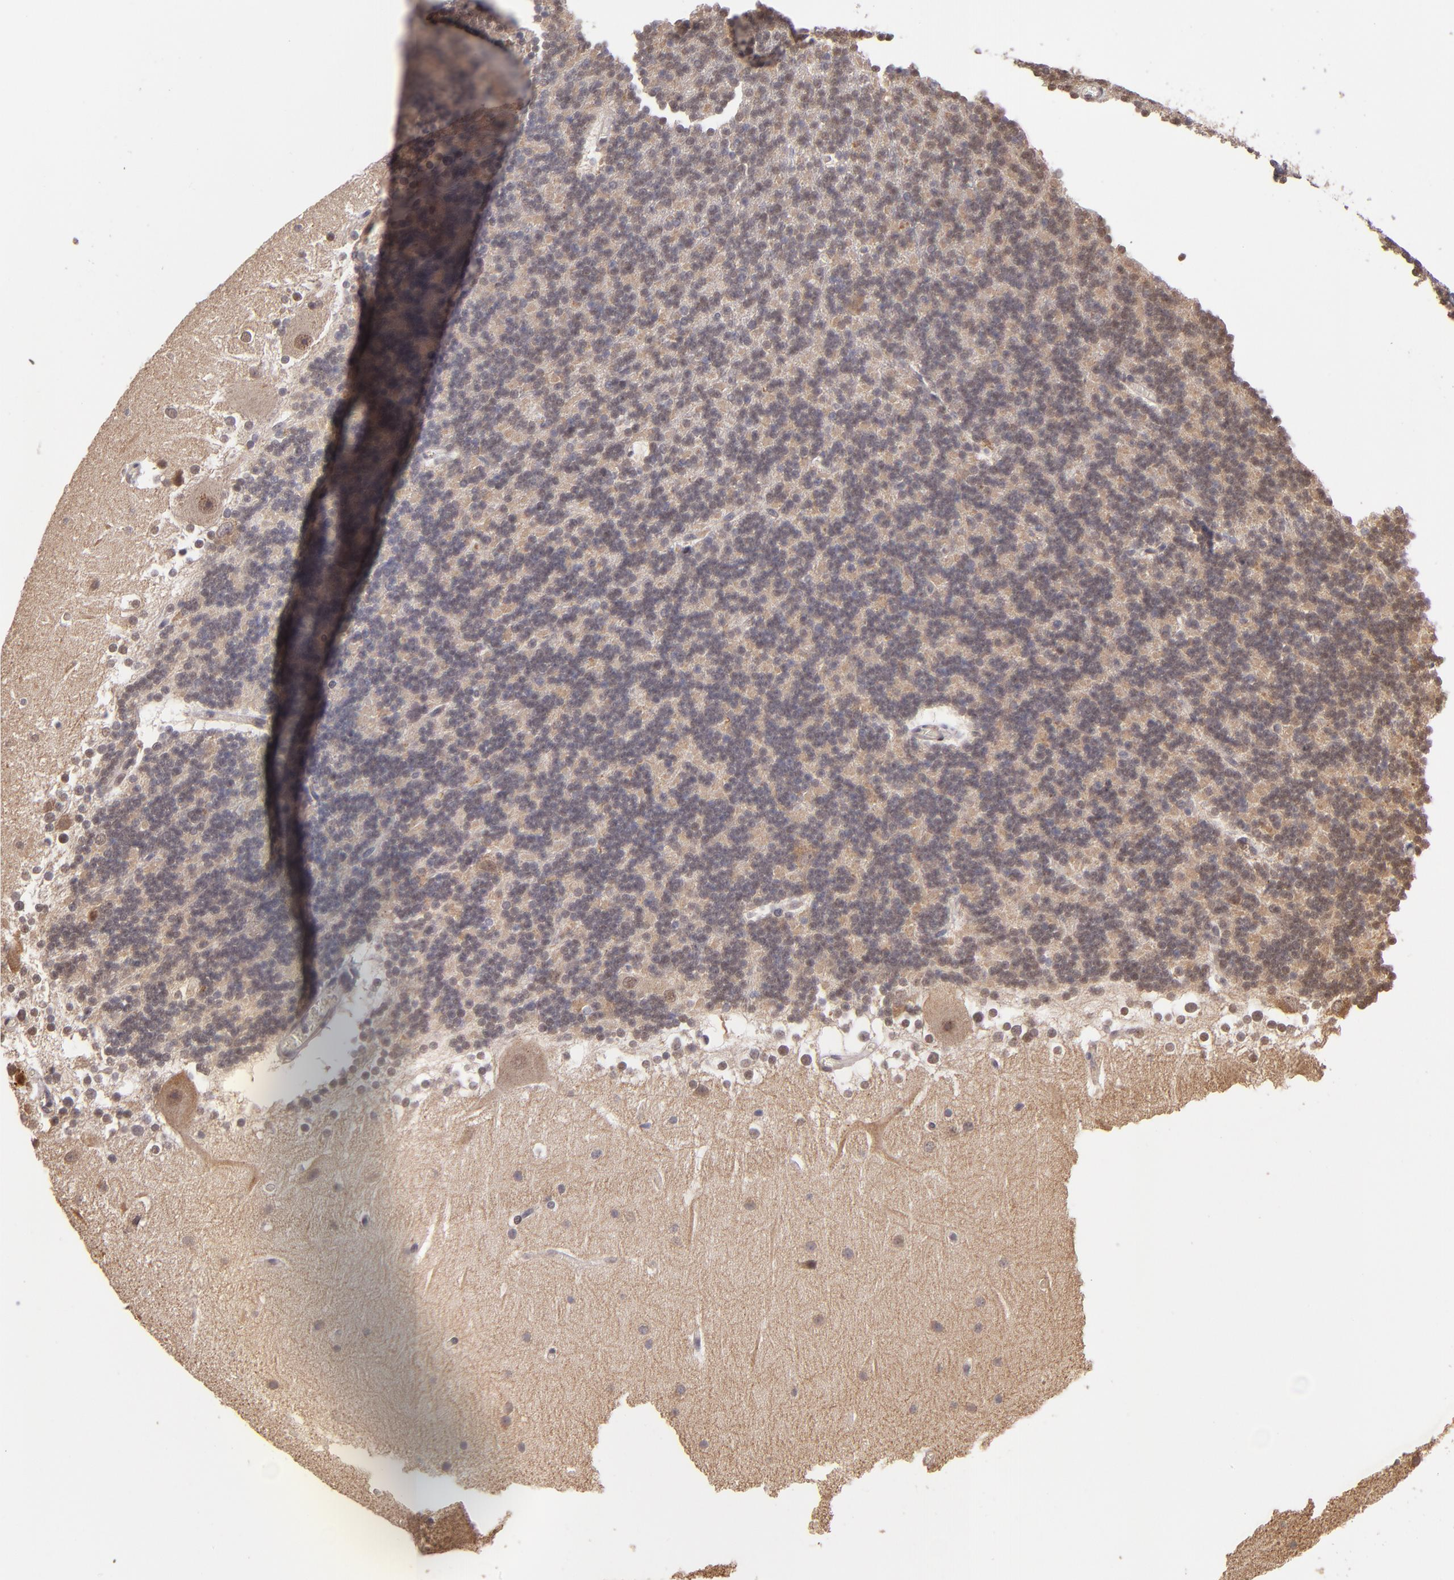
{"staining": {"intensity": "weak", "quantity": "<25%", "location": "nuclear"}, "tissue": "cerebellum", "cell_type": "Cells in granular layer", "image_type": "normal", "snomed": [{"axis": "morphology", "description": "Normal tissue, NOS"}, {"axis": "topography", "description": "Cerebellum"}], "caption": "High power microscopy micrograph of an immunohistochemistry (IHC) micrograph of benign cerebellum, revealing no significant positivity in cells in granular layer. Nuclei are stained in blue.", "gene": "ABHD12B", "patient": {"sex": "female", "age": 19}}